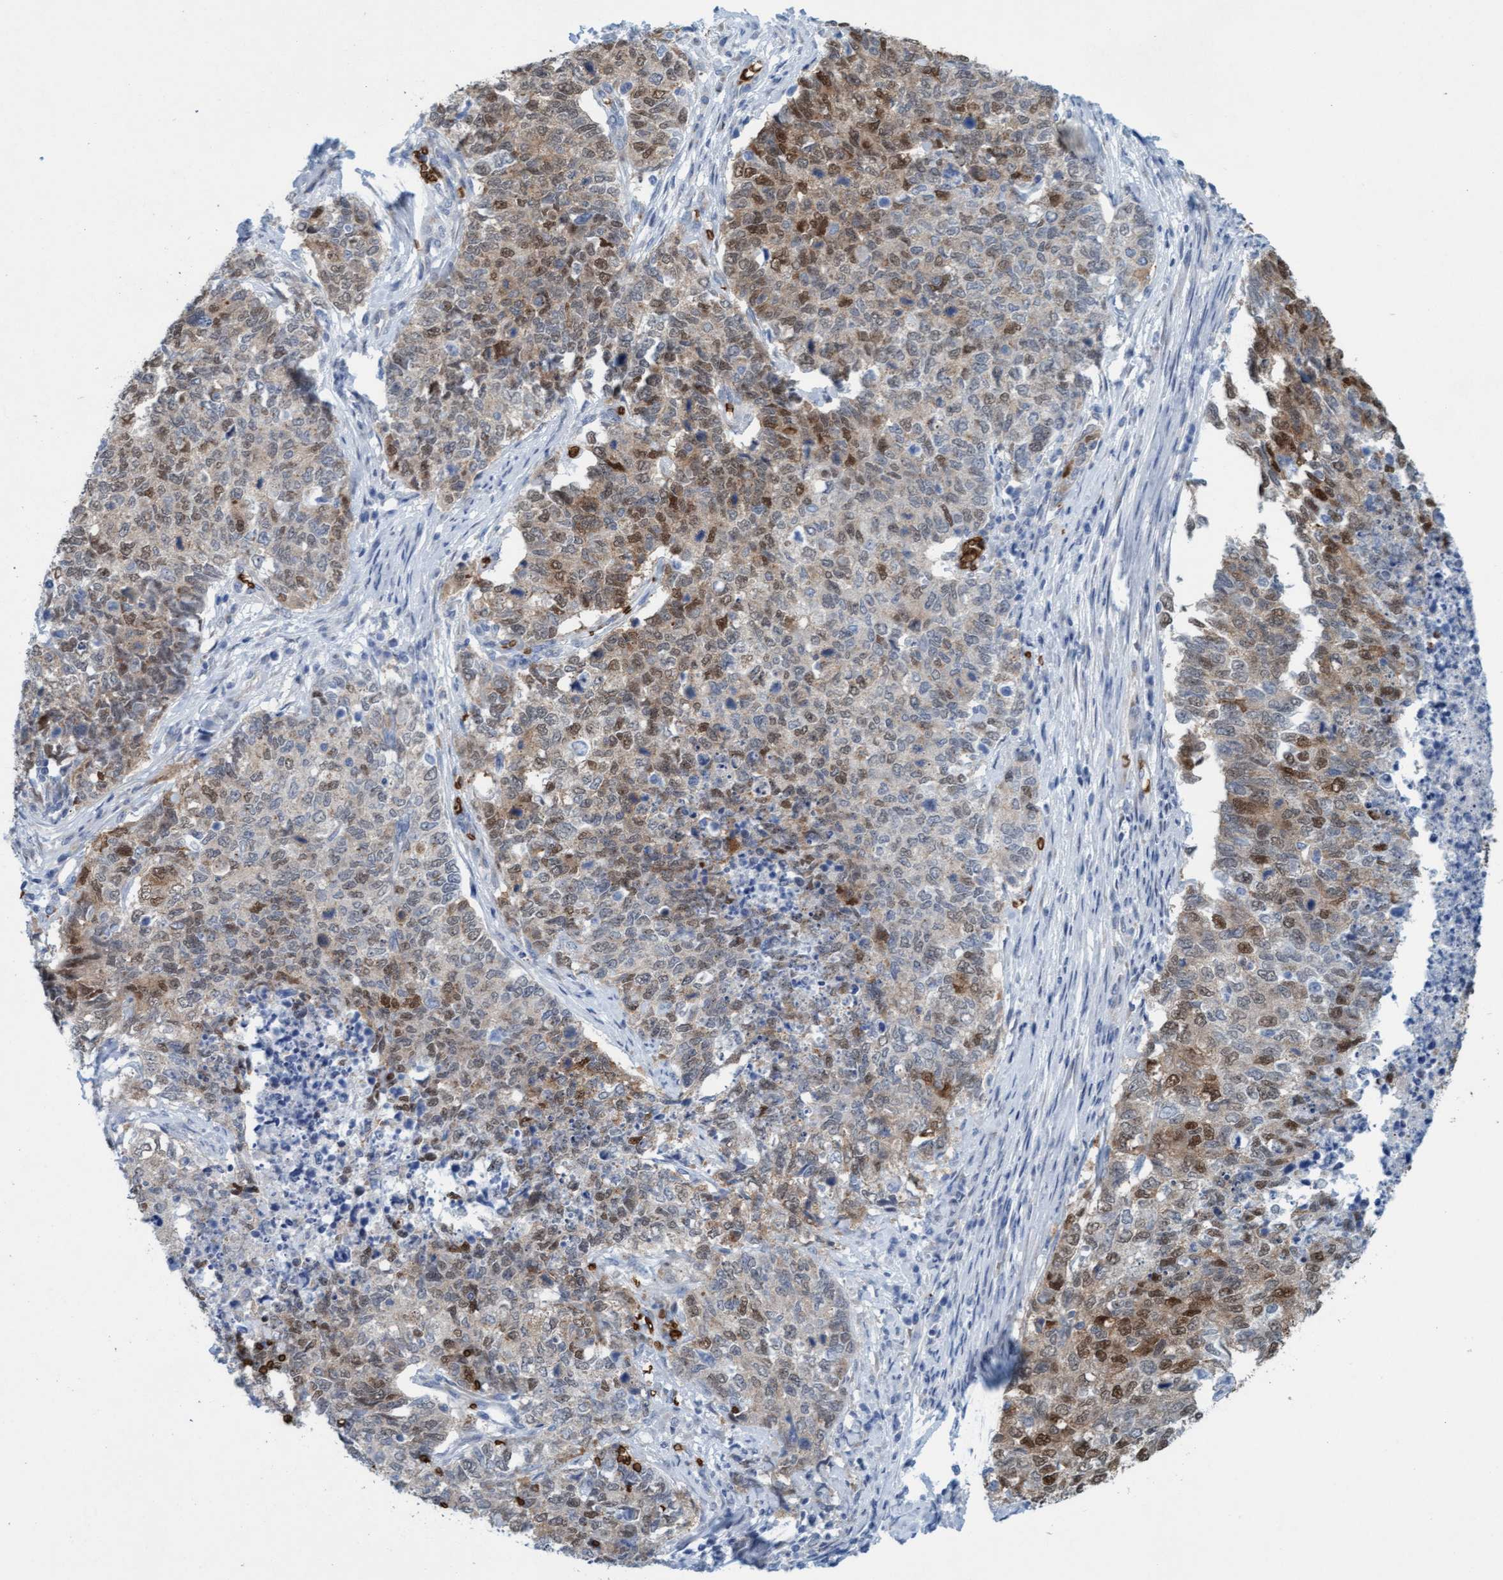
{"staining": {"intensity": "moderate", "quantity": "25%-75%", "location": "cytoplasmic/membranous,nuclear"}, "tissue": "cervical cancer", "cell_type": "Tumor cells", "image_type": "cancer", "snomed": [{"axis": "morphology", "description": "Squamous cell carcinoma, NOS"}, {"axis": "topography", "description": "Cervix"}], "caption": "Immunohistochemical staining of squamous cell carcinoma (cervical) demonstrates medium levels of moderate cytoplasmic/membranous and nuclear expression in approximately 25%-75% of tumor cells. The staining is performed using DAB (3,3'-diaminobenzidine) brown chromogen to label protein expression. The nuclei are counter-stained blue using hematoxylin.", "gene": "SPEM2", "patient": {"sex": "female", "age": 63}}